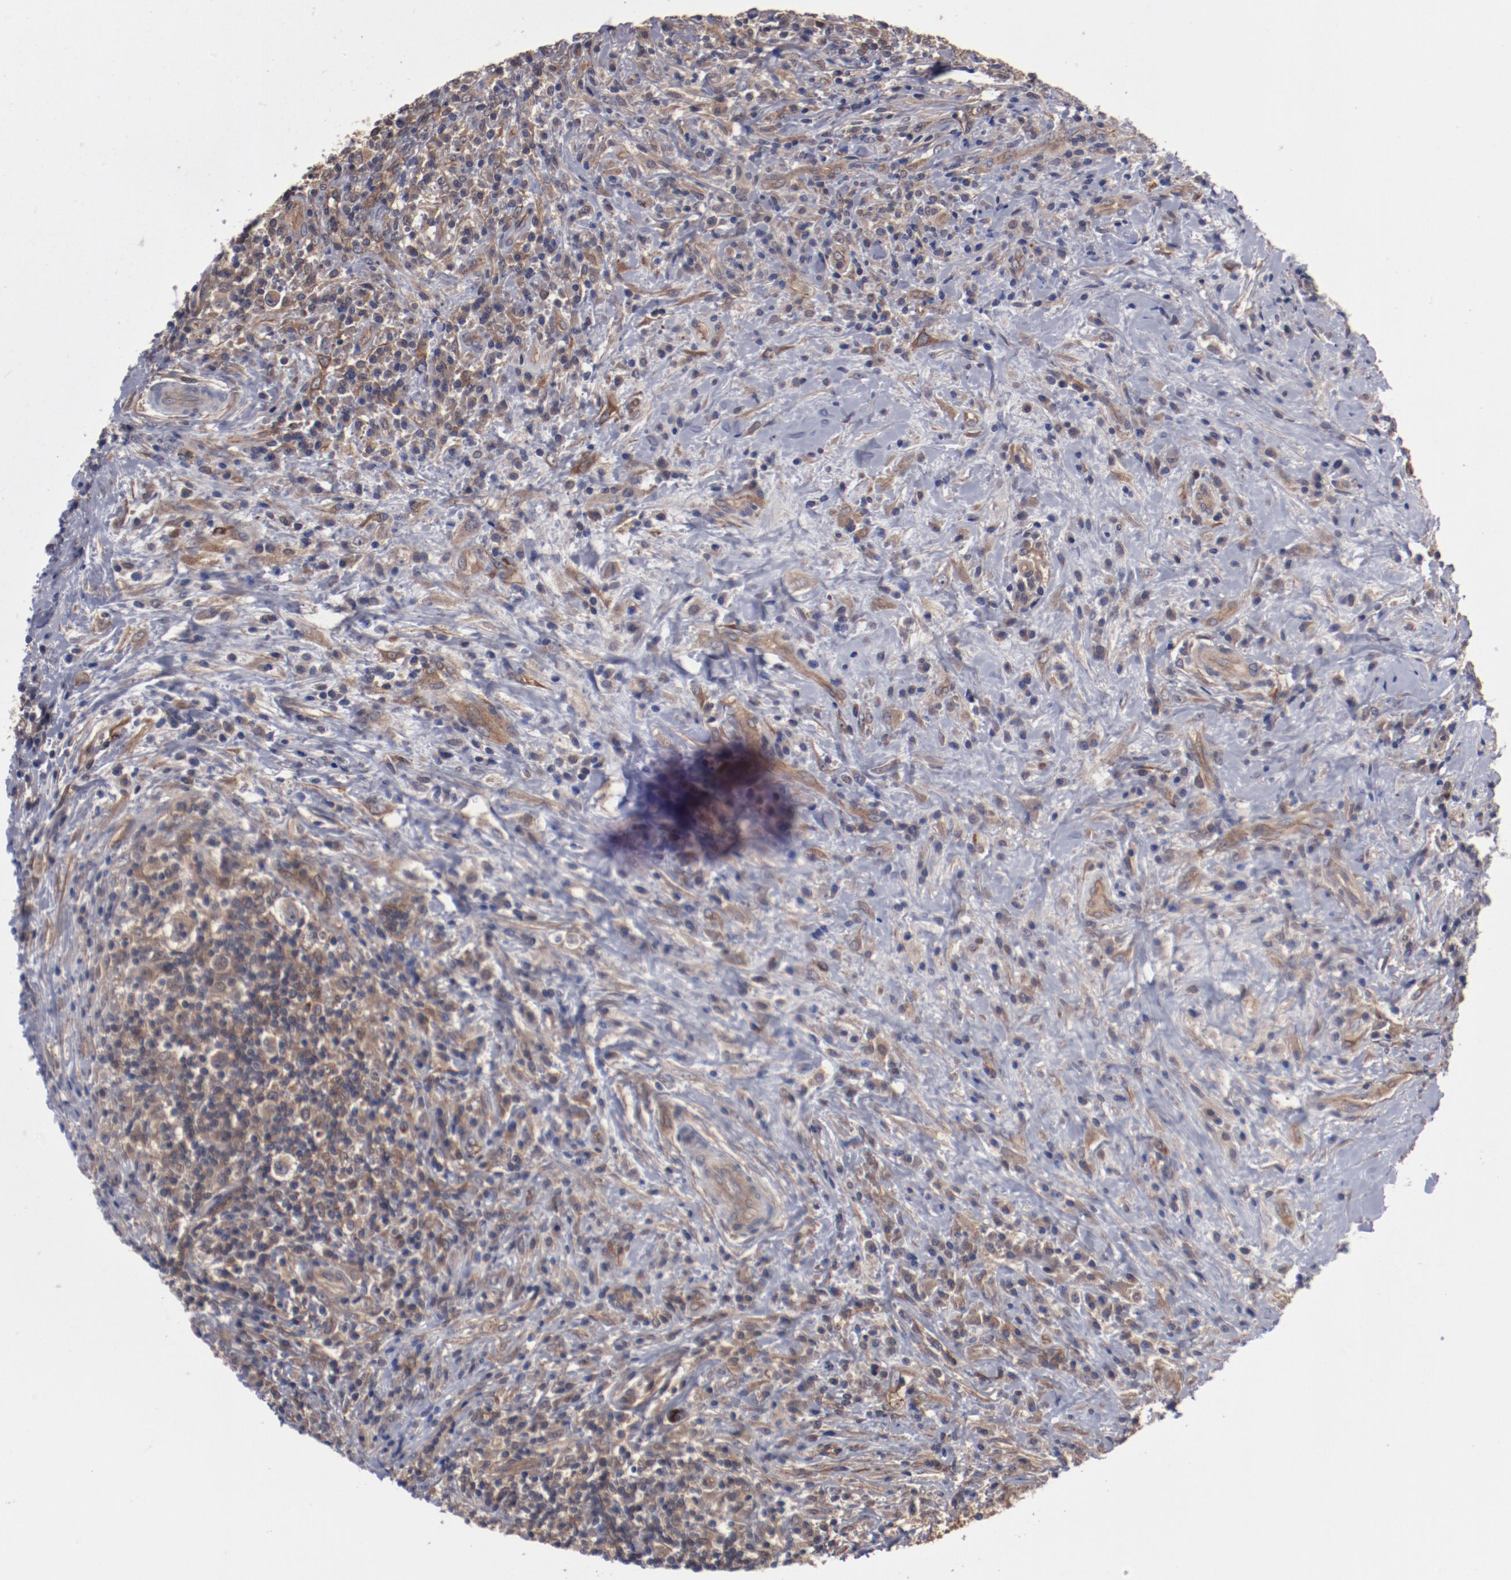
{"staining": {"intensity": "moderate", "quantity": "25%-75%", "location": "cytoplasmic/membranous"}, "tissue": "lymphoma", "cell_type": "Tumor cells", "image_type": "cancer", "snomed": [{"axis": "morphology", "description": "Hodgkin's disease, NOS"}, {"axis": "topography", "description": "Lymph node"}], "caption": "Immunohistochemistry staining of lymphoma, which shows medium levels of moderate cytoplasmic/membranous expression in approximately 25%-75% of tumor cells indicating moderate cytoplasmic/membranous protein staining. The staining was performed using DAB (3,3'-diaminobenzidine) (brown) for protein detection and nuclei were counterstained in hematoxylin (blue).", "gene": "DNAAF2", "patient": {"sex": "female", "age": 25}}